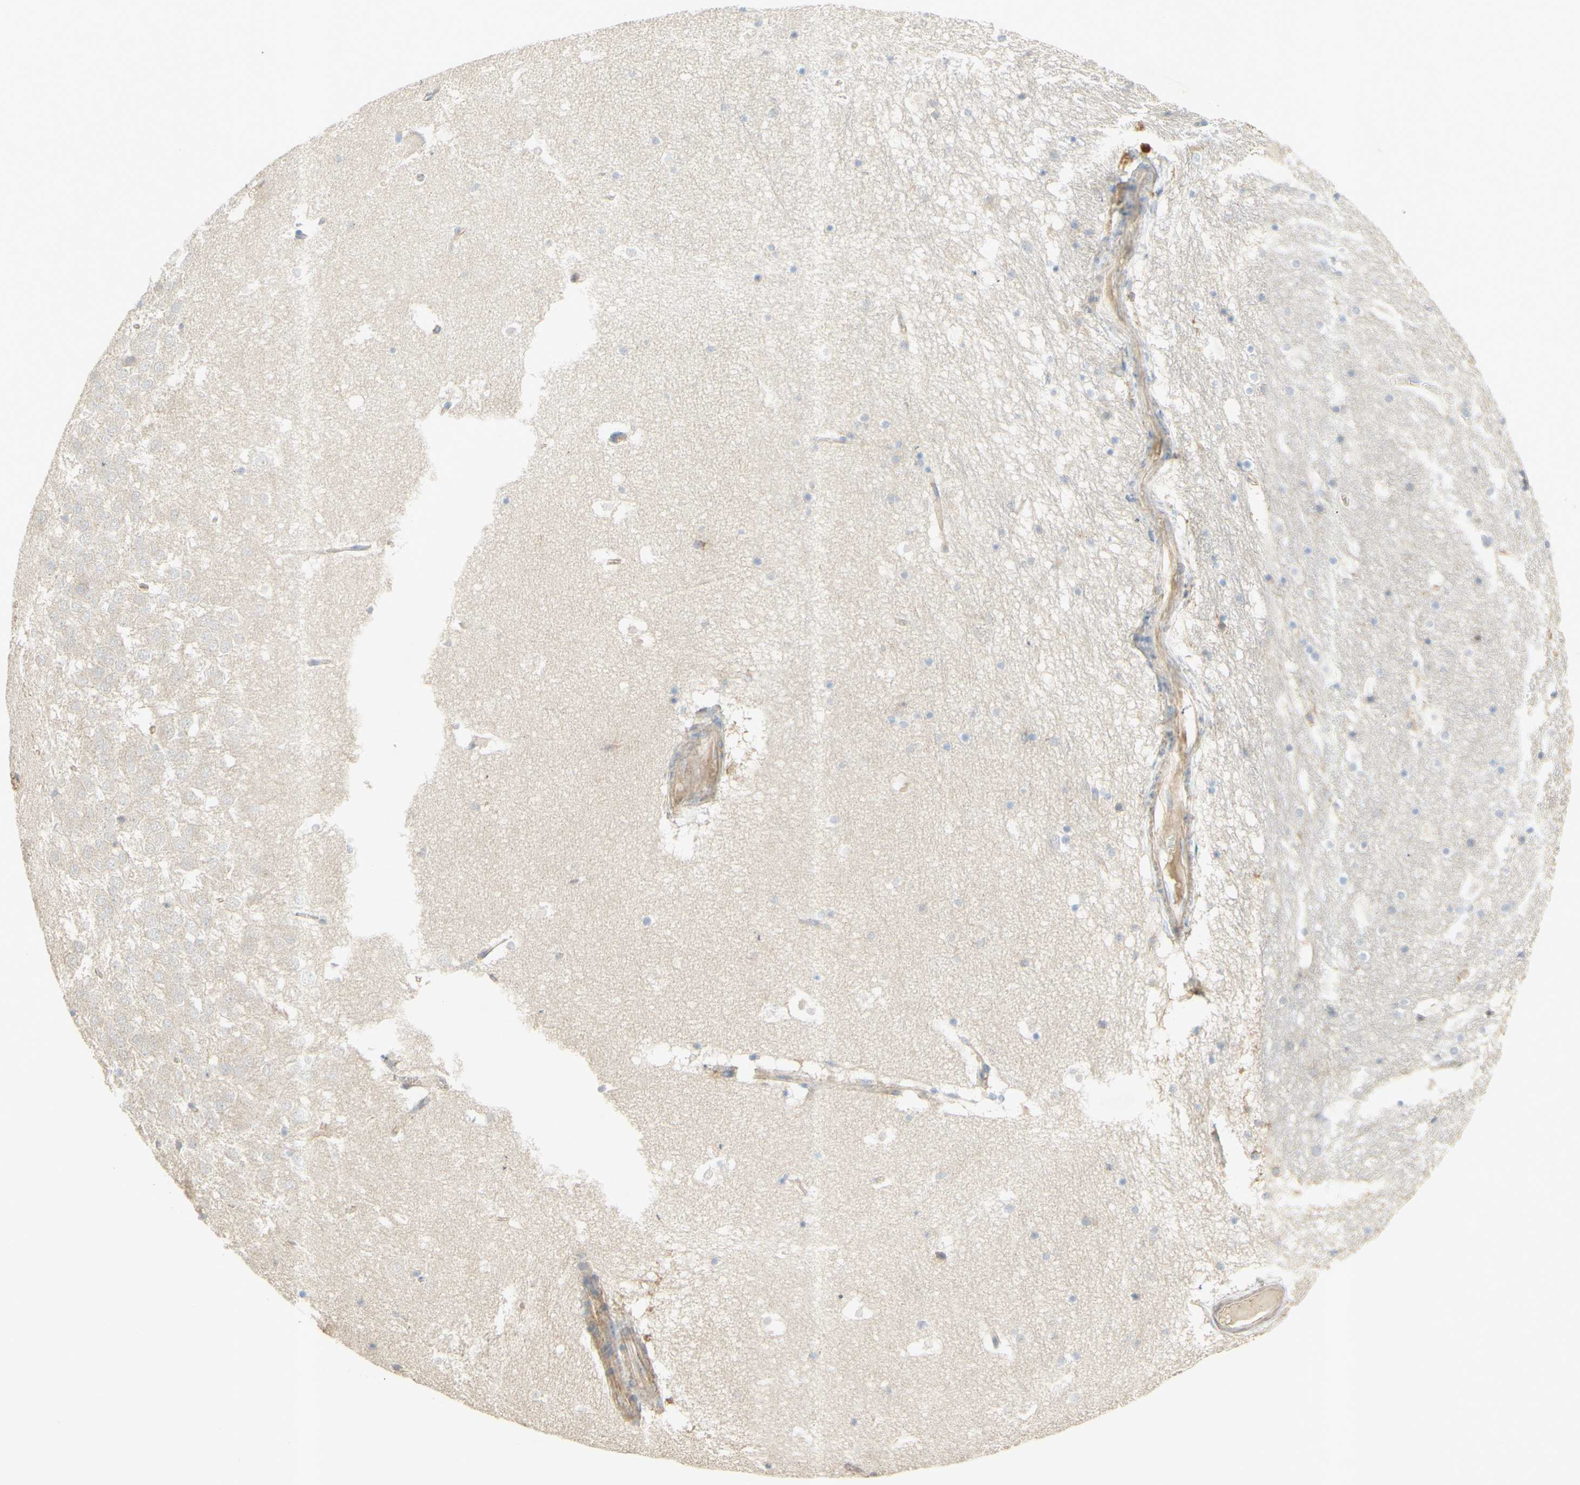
{"staining": {"intensity": "negative", "quantity": "none", "location": "none"}, "tissue": "hippocampus", "cell_type": "Glial cells", "image_type": "normal", "snomed": [{"axis": "morphology", "description": "Normal tissue, NOS"}, {"axis": "topography", "description": "Hippocampus"}], "caption": "Unremarkable hippocampus was stained to show a protein in brown. There is no significant staining in glial cells. (DAB (3,3'-diaminobenzidine) immunohistochemistry (IHC) visualized using brightfield microscopy, high magnification).", "gene": "IKBKG", "patient": {"sex": "male", "age": 45}}